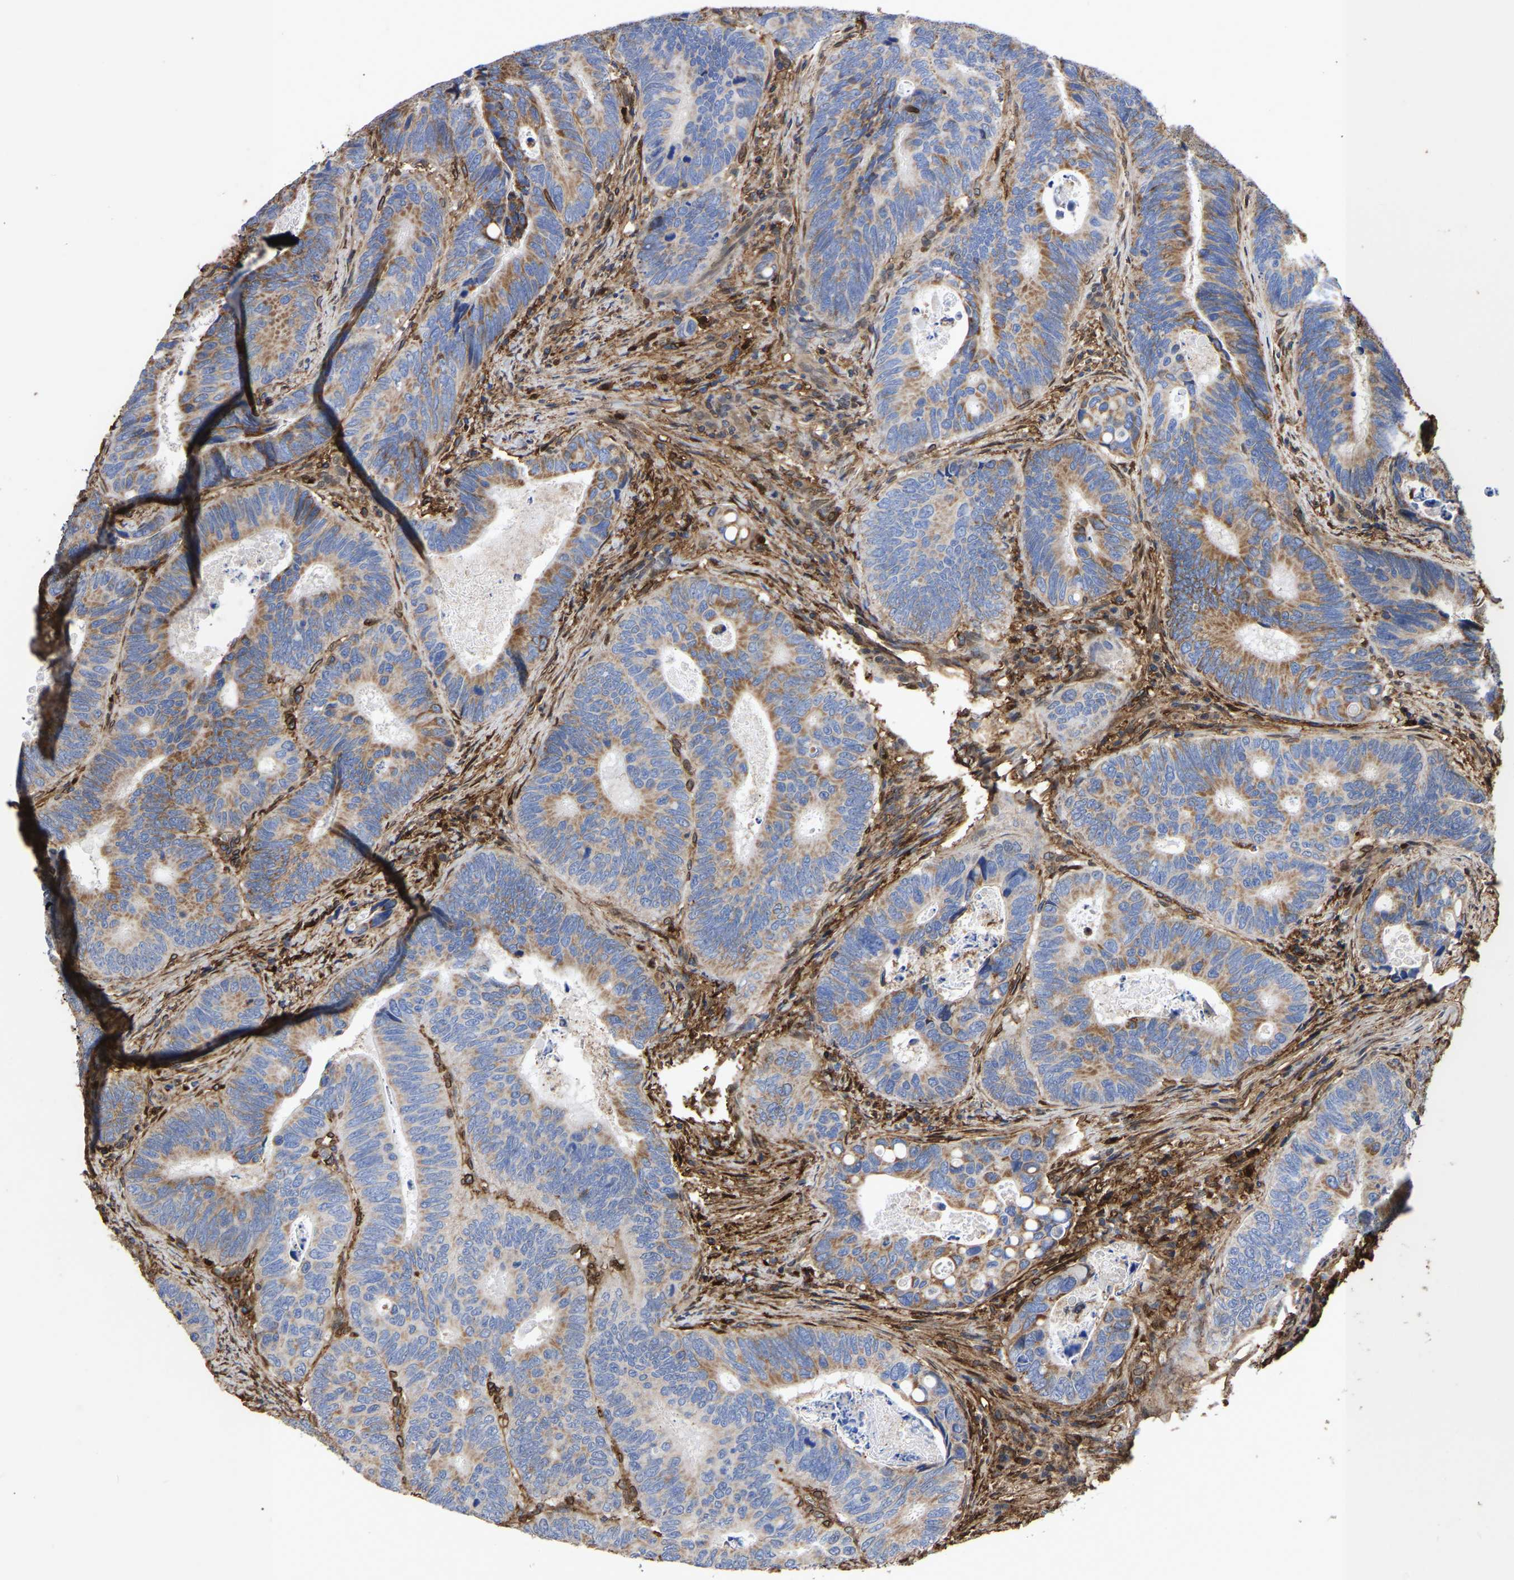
{"staining": {"intensity": "moderate", "quantity": "25%-75%", "location": "cytoplasmic/membranous"}, "tissue": "colorectal cancer", "cell_type": "Tumor cells", "image_type": "cancer", "snomed": [{"axis": "morphology", "description": "Inflammation, NOS"}, {"axis": "morphology", "description": "Adenocarcinoma, NOS"}, {"axis": "topography", "description": "Colon"}], "caption": "A brown stain highlights moderate cytoplasmic/membranous expression of a protein in human colorectal adenocarcinoma tumor cells.", "gene": "LIF", "patient": {"sex": "male", "age": 72}}